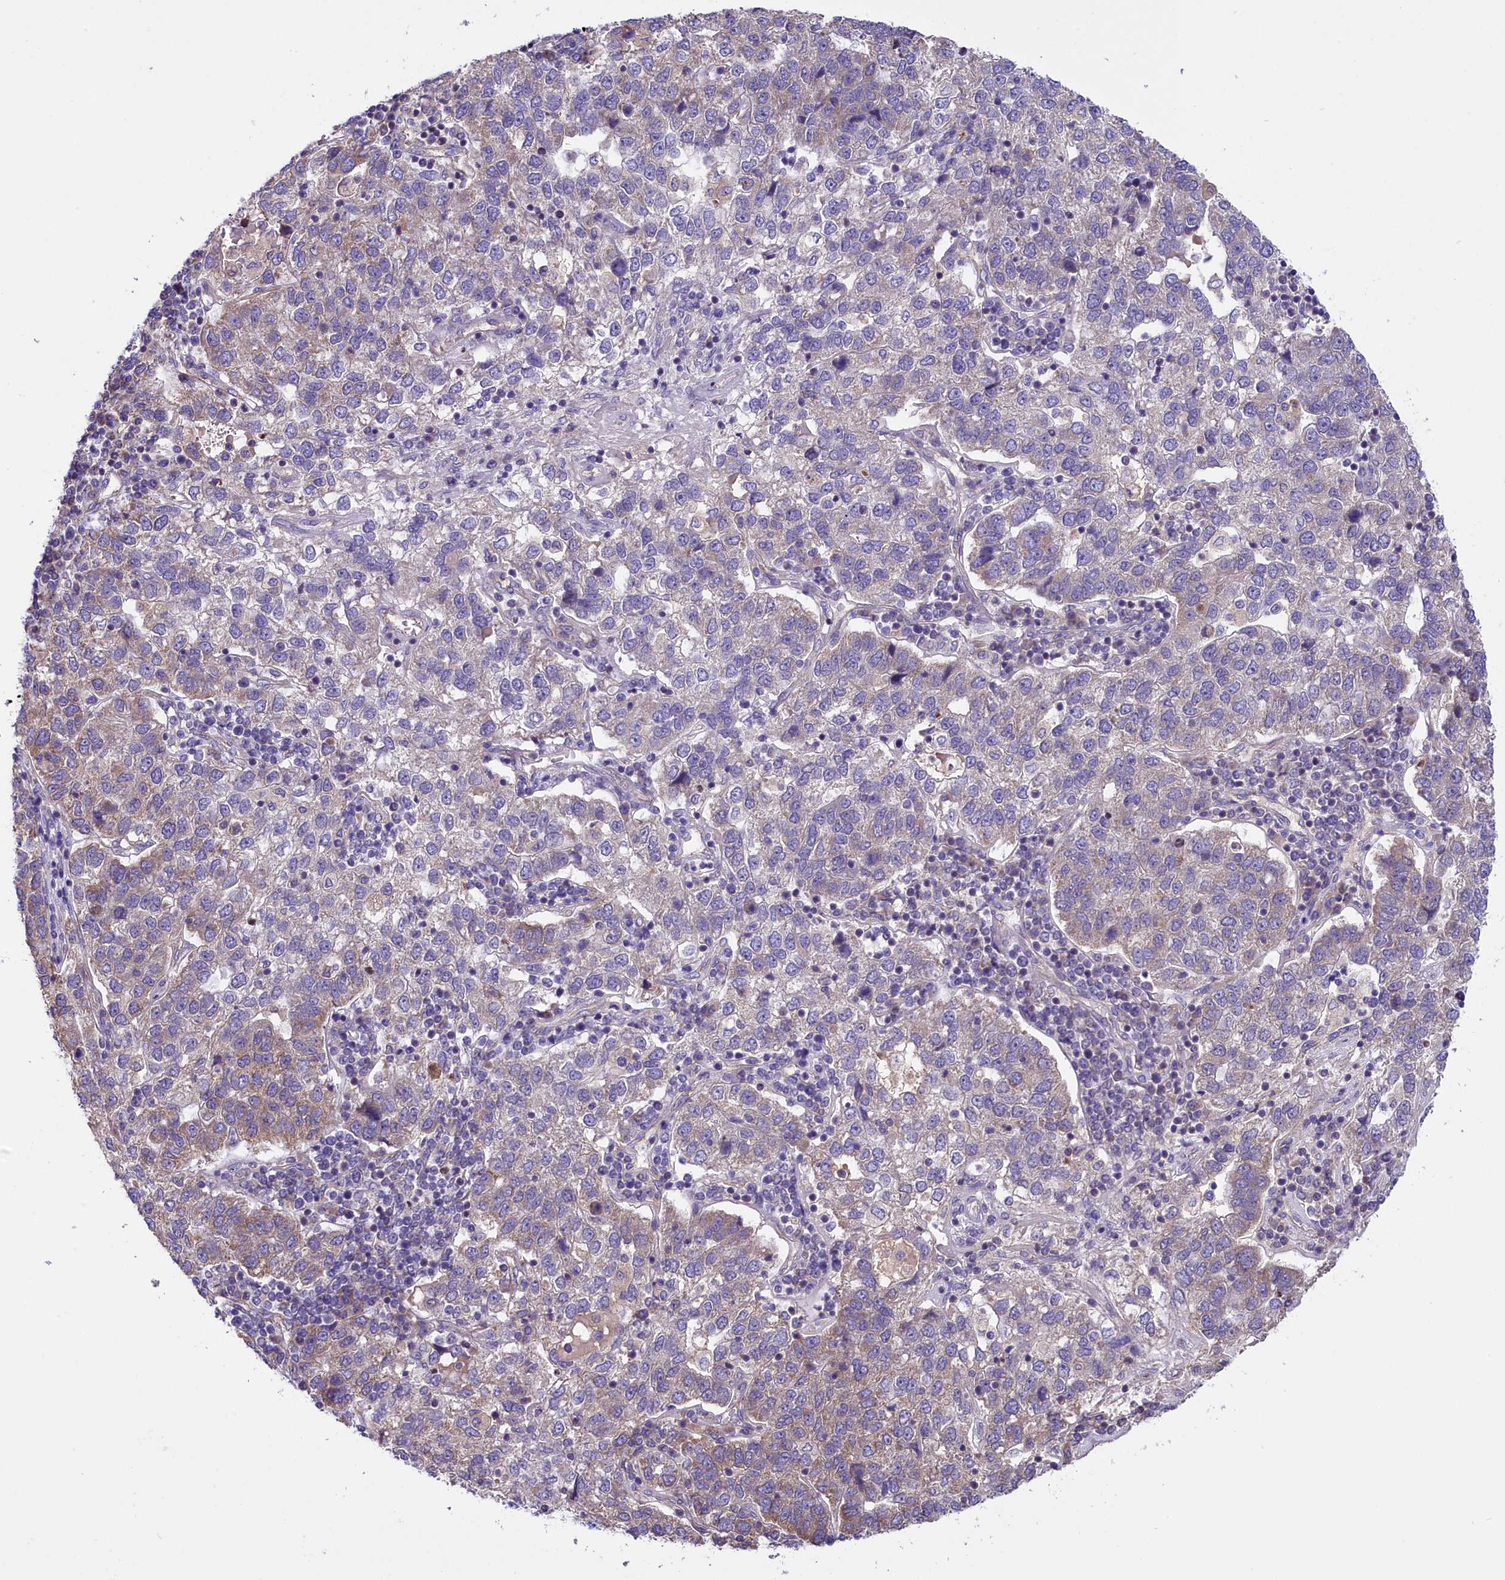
{"staining": {"intensity": "weak", "quantity": "<25%", "location": "cytoplasmic/membranous"}, "tissue": "pancreatic cancer", "cell_type": "Tumor cells", "image_type": "cancer", "snomed": [{"axis": "morphology", "description": "Adenocarcinoma, NOS"}, {"axis": "topography", "description": "Pancreas"}], "caption": "High magnification brightfield microscopy of adenocarcinoma (pancreatic) stained with DAB (brown) and counterstained with hematoxylin (blue): tumor cells show no significant staining.", "gene": "DNAJB9", "patient": {"sex": "female", "age": 61}}